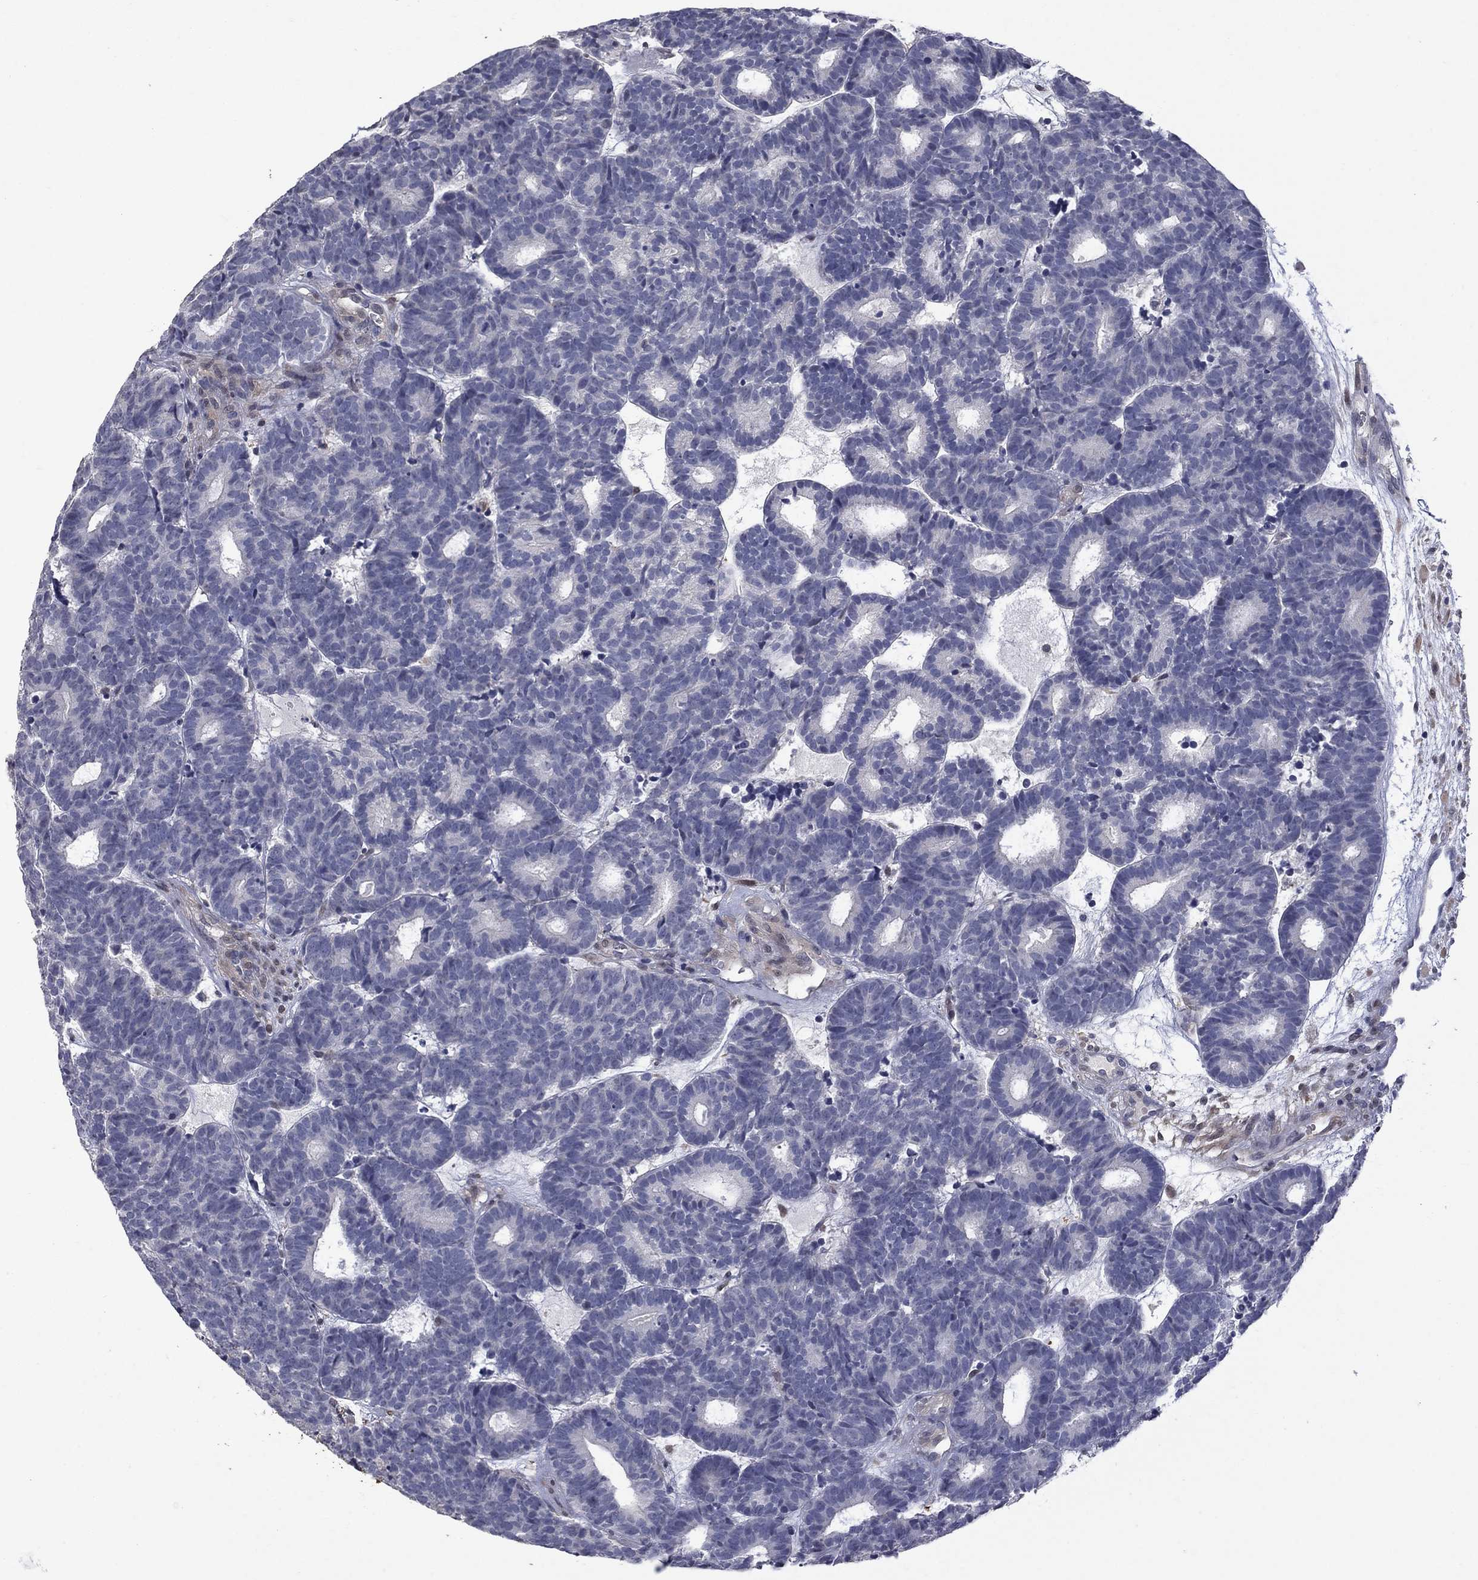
{"staining": {"intensity": "negative", "quantity": "none", "location": "none"}, "tissue": "head and neck cancer", "cell_type": "Tumor cells", "image_type": "cancer", "snomed": [{"axis": "morphology", "description": "Adenocarcinoma, NOS"}, {"axis": "topography", "description": "Head-Neck"}], "caption": "A high-resolution photomicrograph shows immunohistochemistry staining of head and neck cancer (adenocarcinoma), which displays no significant expression in tumor cells.", "gene": "CBR1", "patient": {"sex": "female", "age": 81}}